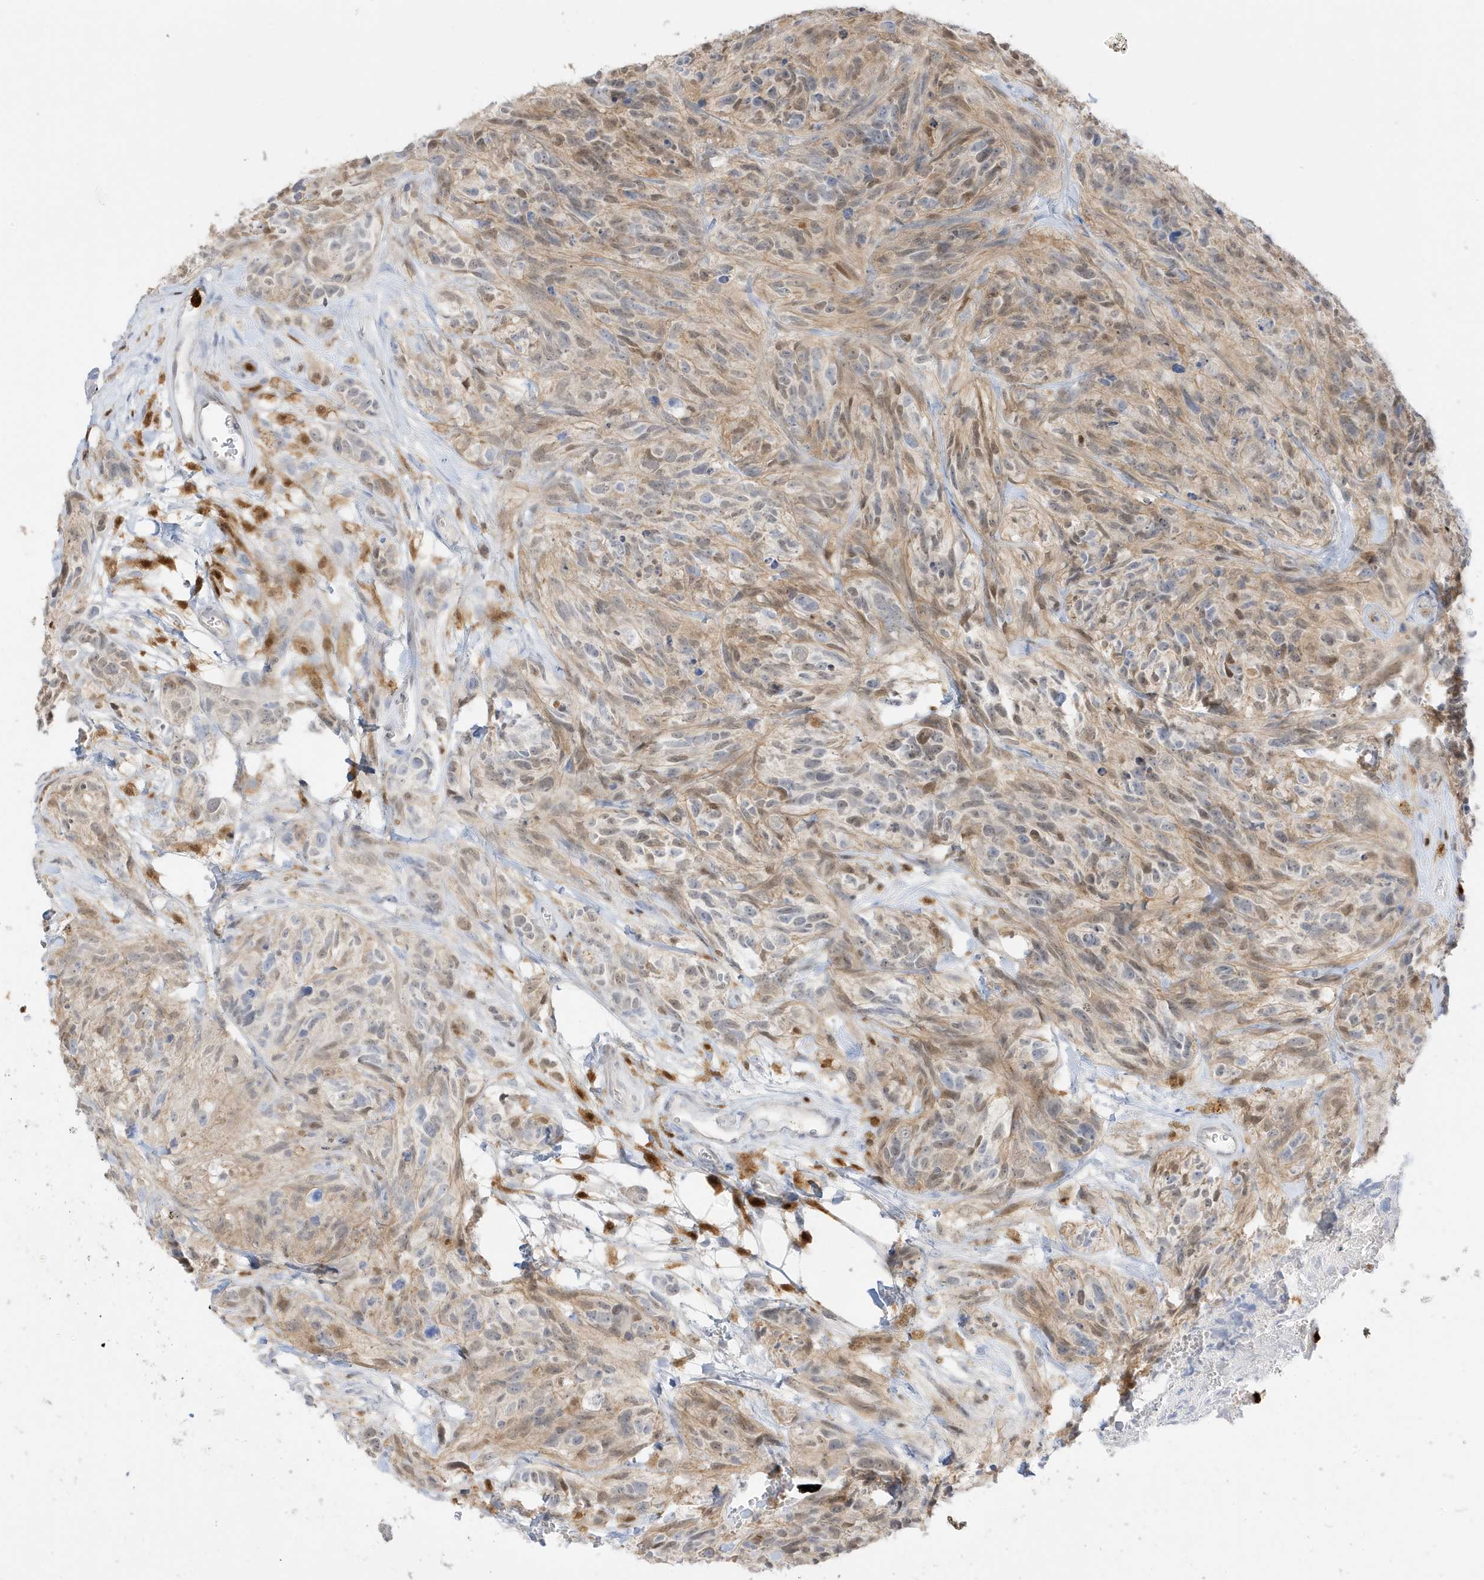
{"staining": {"intensity": "weak", "quantity": "<25%", "location": "nuclear"}, "tissue": "glioma", "cell_type": "Tumor cells", "image_type": "cancer", "snomed": [{"axis": "morphology", "description": "Glioma, malignant, High grade"}, {"axis": "topography", "description": "Brain"}], "caption": "Histopathology image shows no significant protein staining in tumor cells of high-grade glioma (malignant). The staining was performed using DAB to visualize the protein expression in brown, while the nuclei were stained in blue with hematoxylin (Magnification: 20x).", "gene": "GCA", "patient": {"sex": "male", "age": 69}}